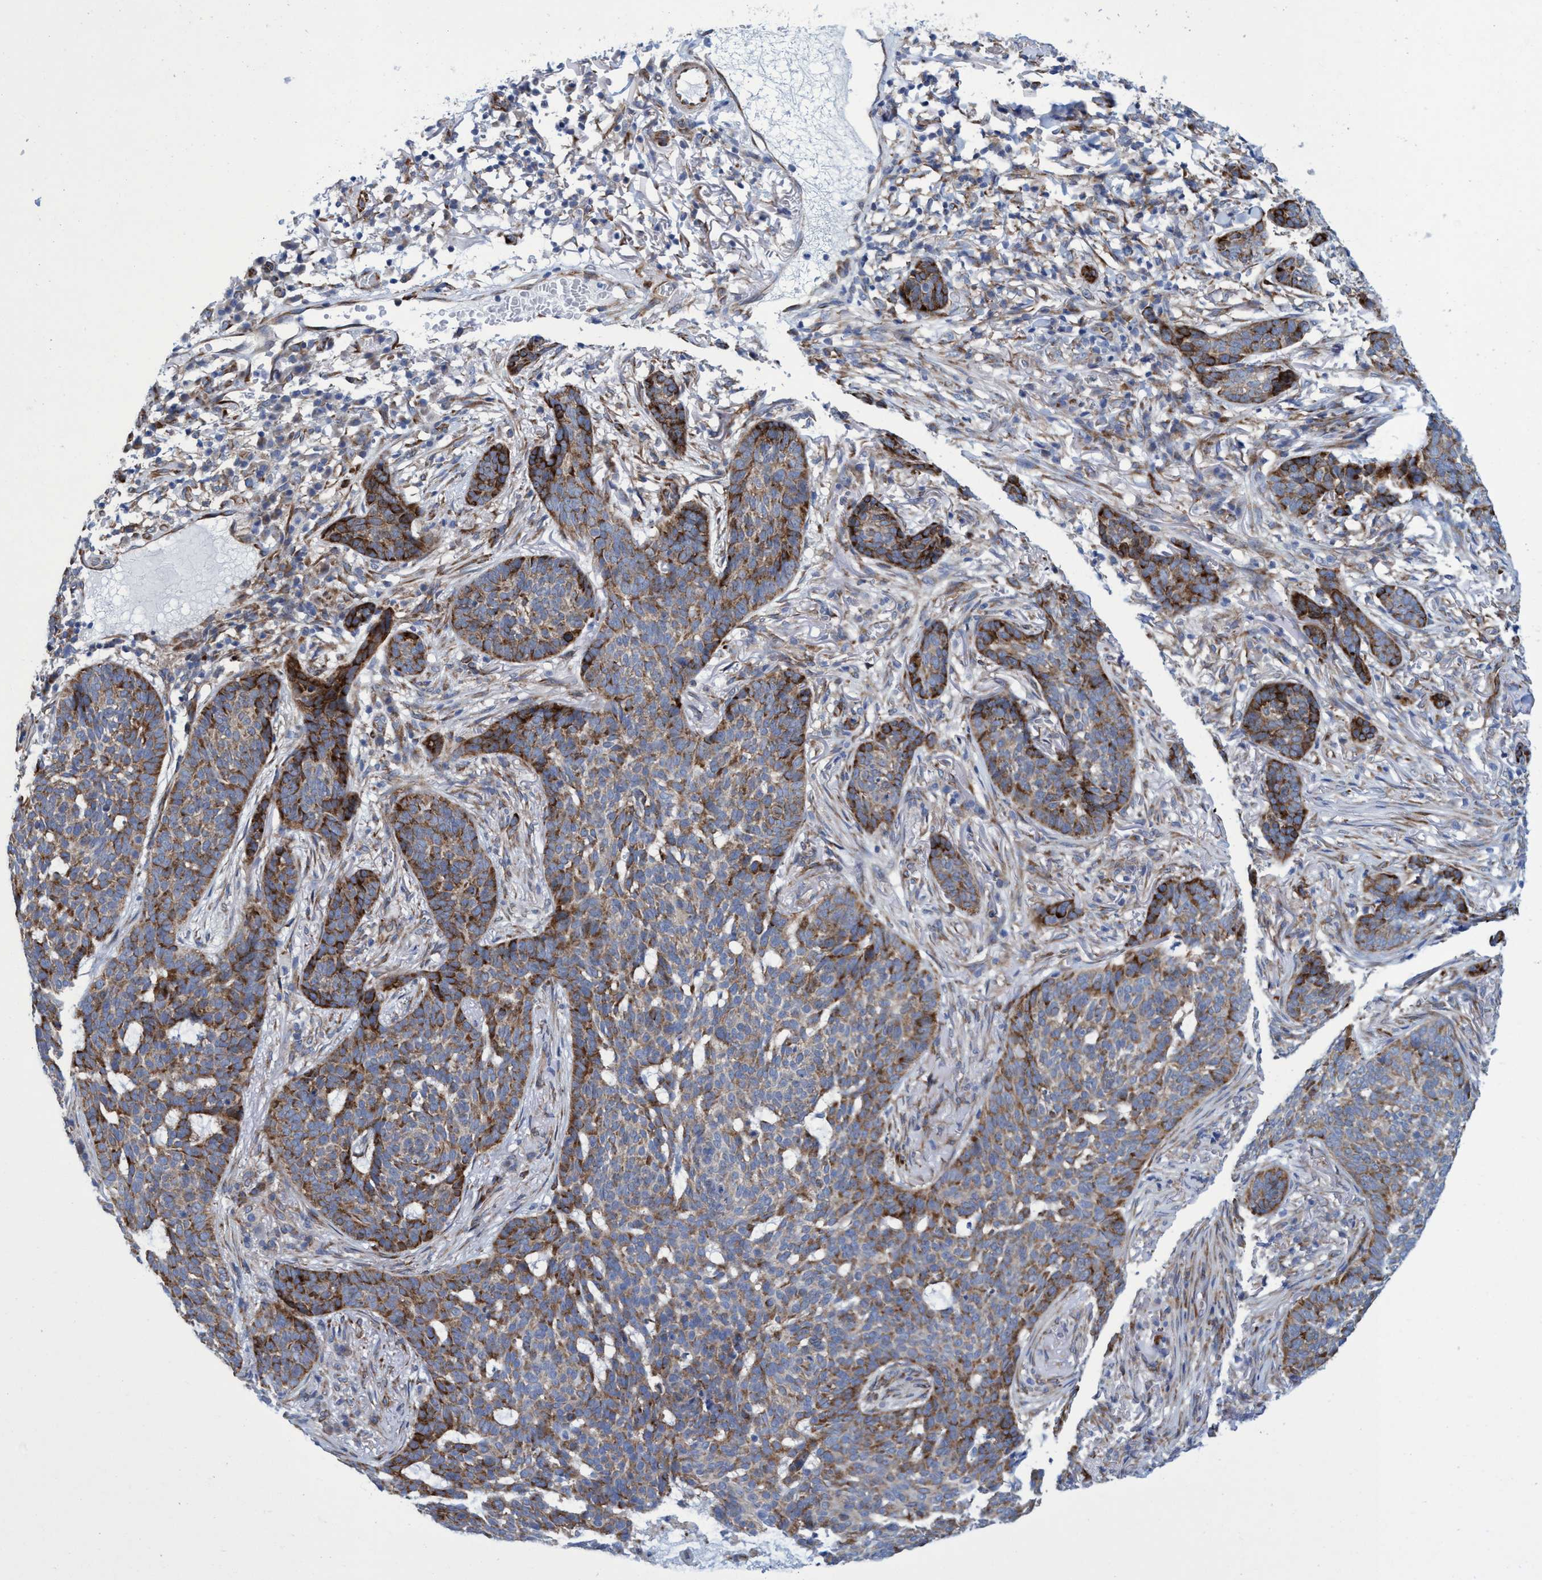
{"staining": {"intensity": "strong", "quantity": "25%-75%", "location": "cytoplasmic/membranous"}, "tissue": "skin cancer", "cell_type": "Tumor cells", "image_type": "cancer", "snomed": [{"axis": "morphology", "description": "Basal cell carcinoma"}, {"axis": "topography", "description": "Skin"}], "caption": "The immunohistochemical stain labels strong cytoplasmic/membranous staining in tumor cells of skin cancer tissue.", "gene": "R3HCC1", "patient": {"sex": "male", "age": 85}}